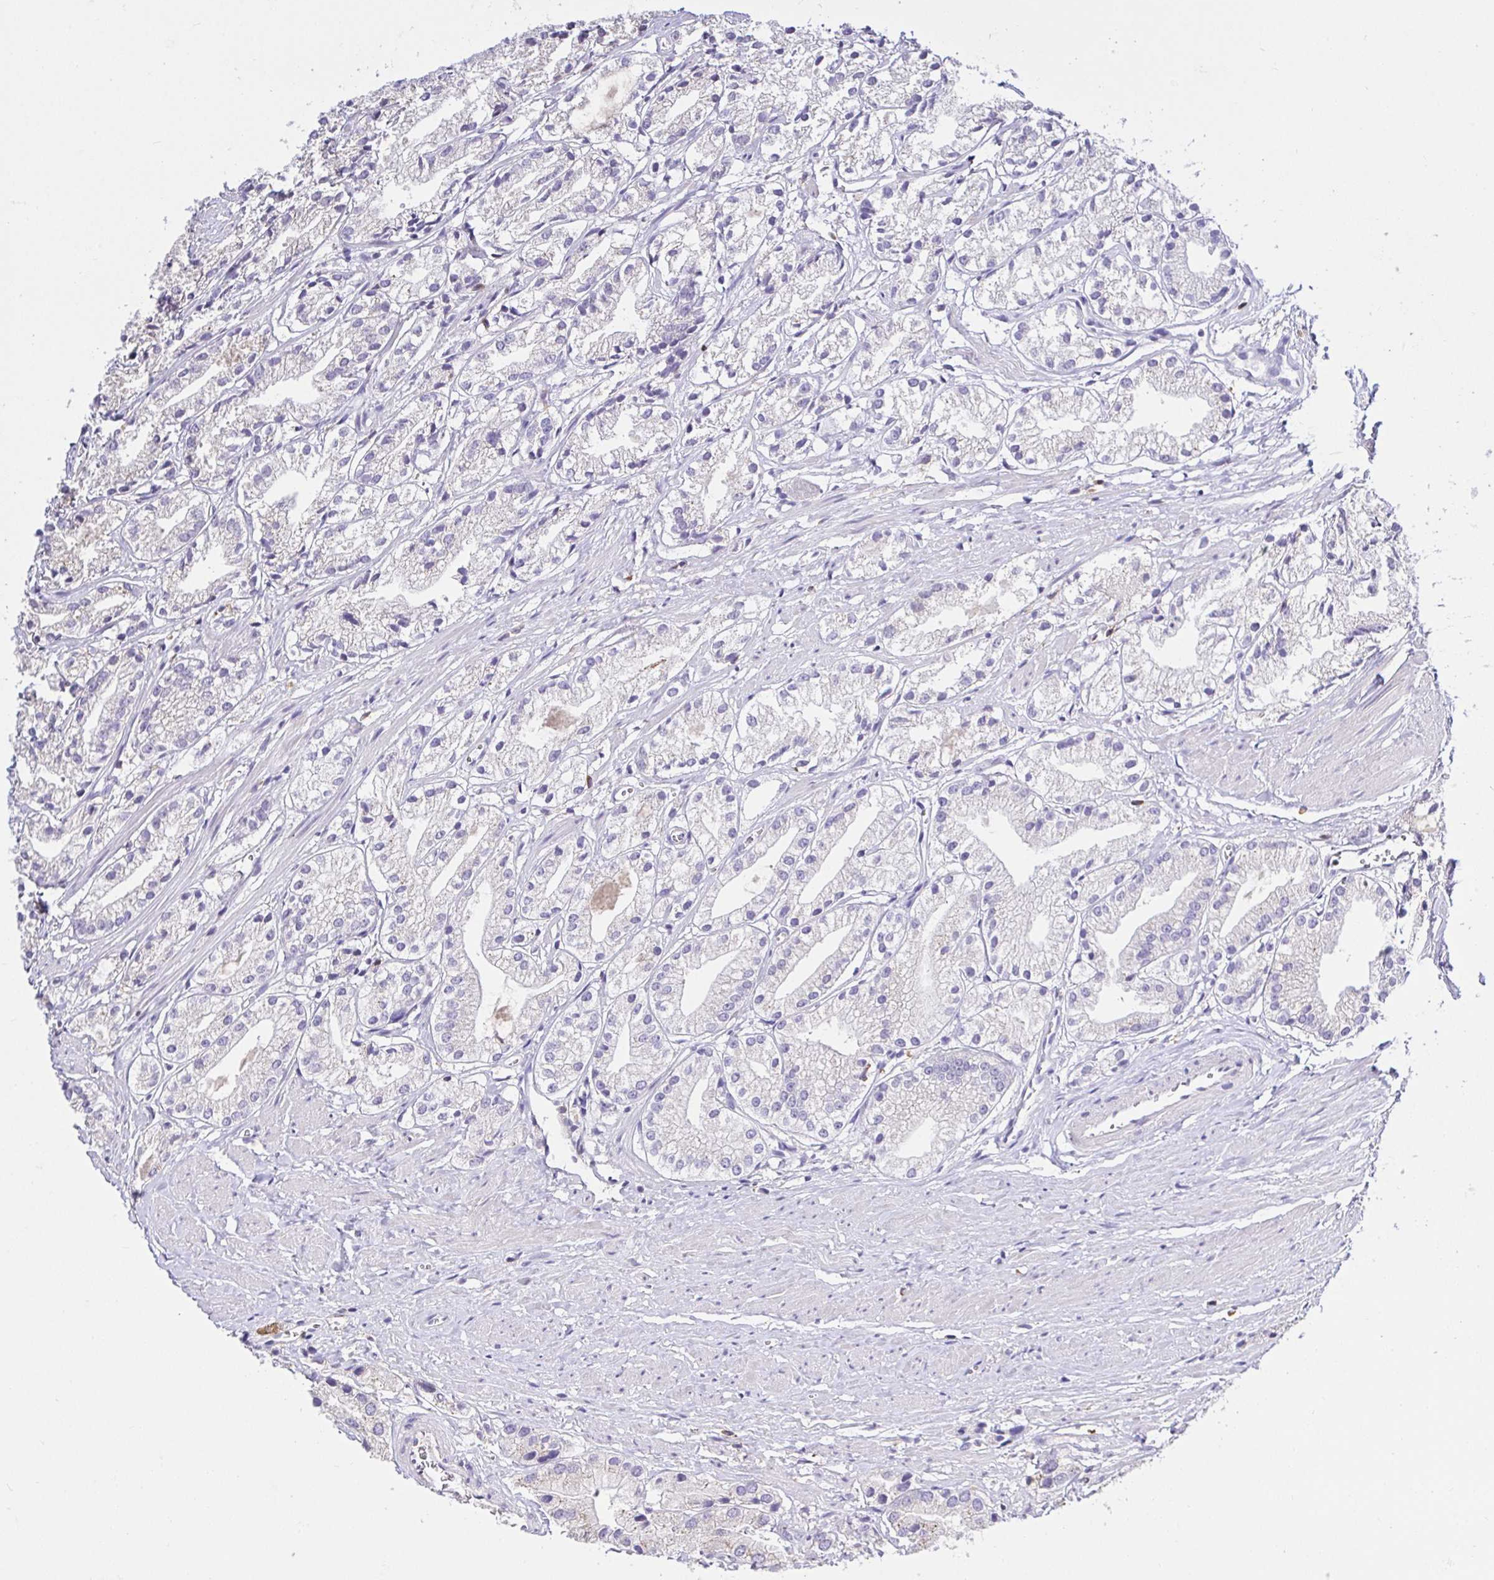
{"staining": {"intensity": "negative", "quantity": "none", "location": "none"}, "tissue": "prostate cancer", "cell_type": "Tumor cells", "image_type": "cancer", "snomed": [{"axis": "morphology", "description": "Adenocarcinoma, Low grade"}, {"axis": "topography", "description": "Prostate"}], "caption": "Immunohistochemical staining of adenocarcinoma (low-grade) (prostate) exhibits no significant positivity in tumor cells.", "gene": "SKAP1", "patient": {"sex": "male", "age": 69}}